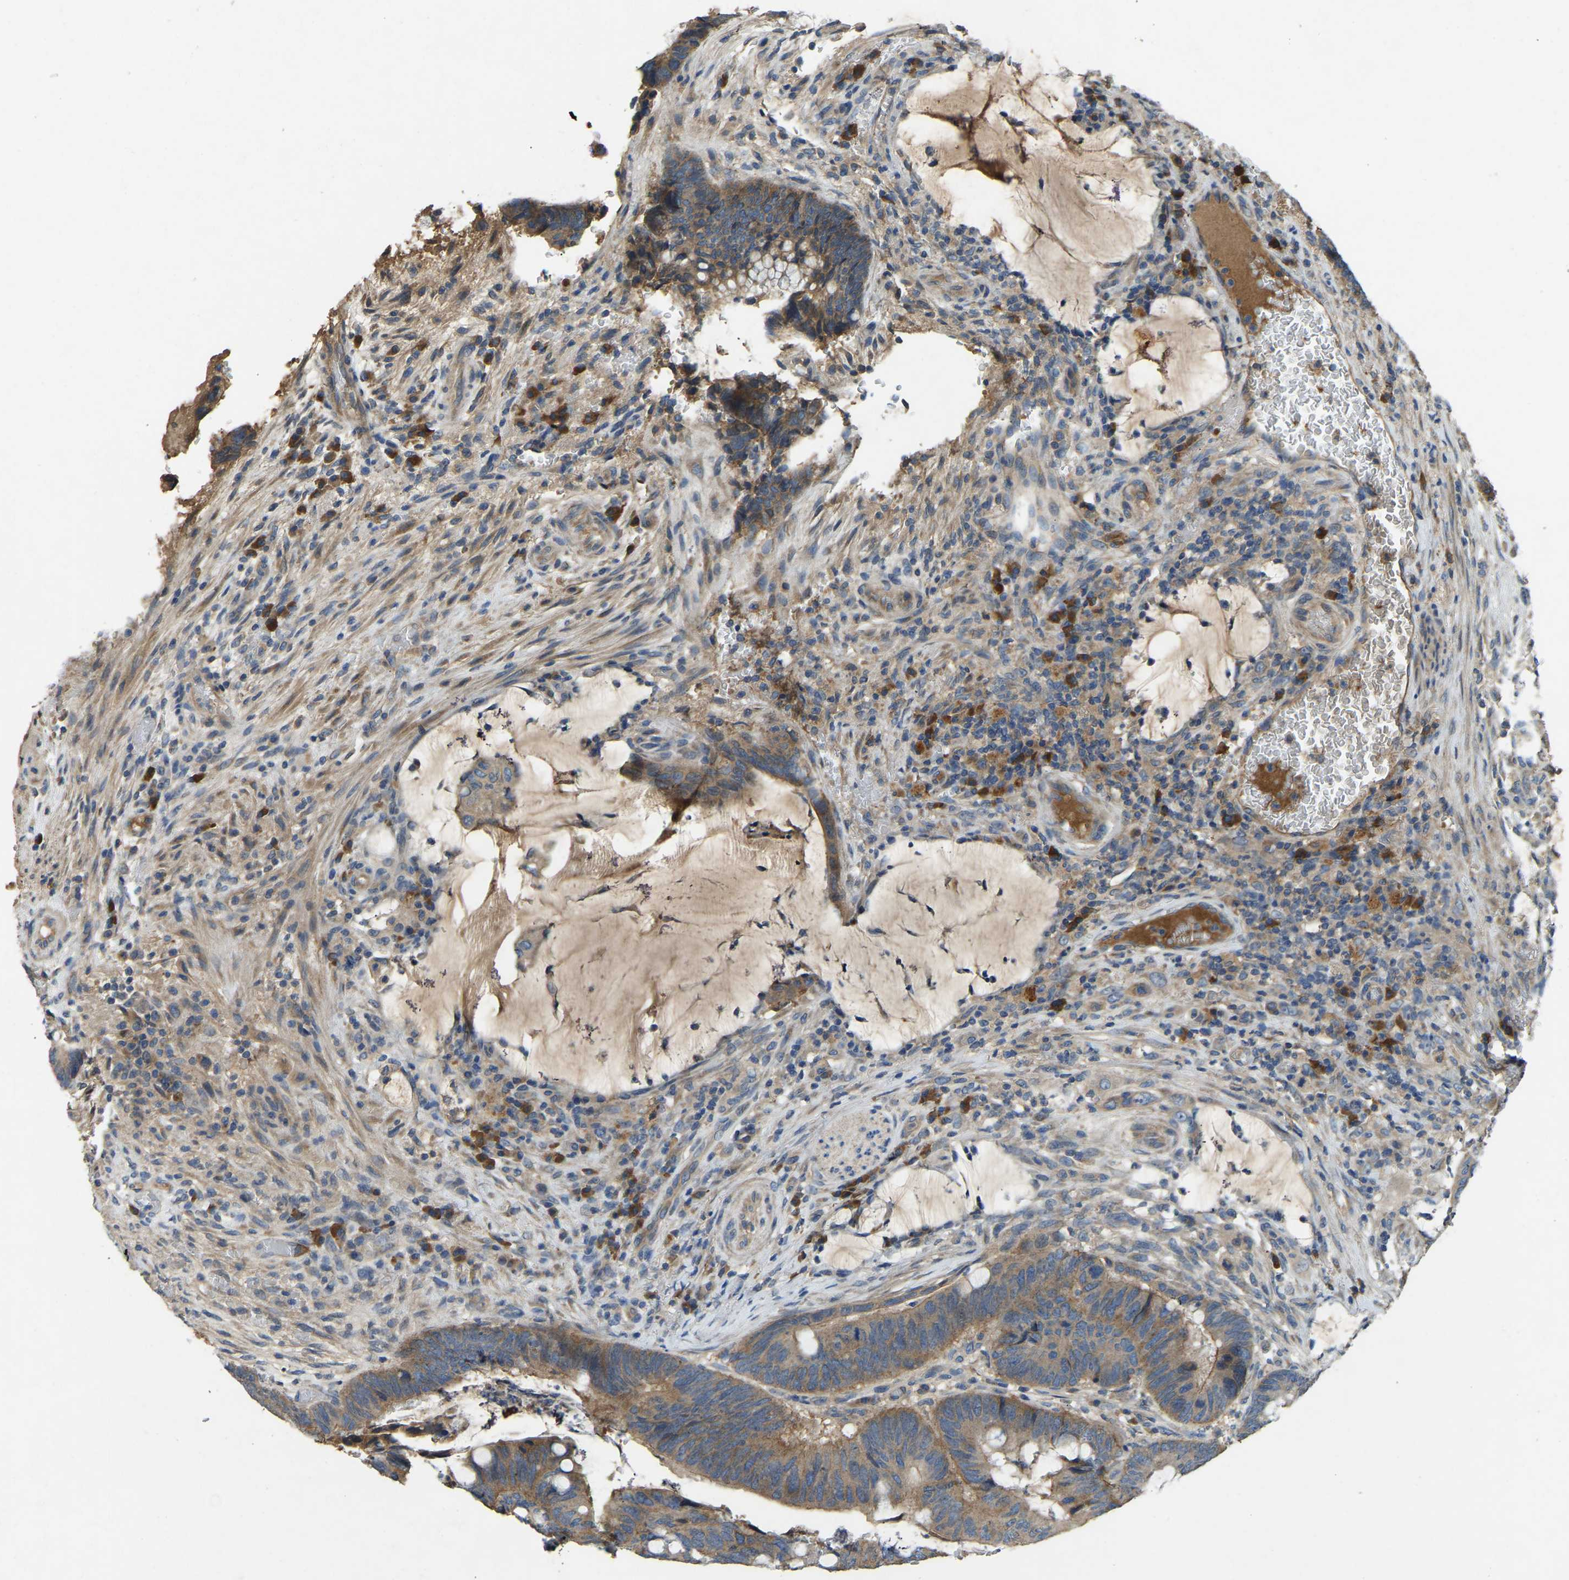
{"staining": {"intensity": "moderate", "quantity": ">75%", "location": "cytoplasmic/membranous"}, "tissue": "colorectal cancer", "cell_type": "Tumor cells", "image_type": "cancer", "snomed": [{"axis": "morphology", "description": "Normal tissue, NOS"}, {"axis": "morphology", "description": "Adenocarcinoma, NOS"}, {"axis": "topography", "description": "Rectum"}, {"axis": "topography", "description": "Peripheral nerve tissue"}], "caption": "Immunohistochemistry of human adenocarcinoma (colorectal) demonstrates medium levels of moderate cytoplasmic/membranous positivity in approximately >75% of tumor cells.", "gene": "ATP8B1", "patient": {"sex": "male", "age": 92}}